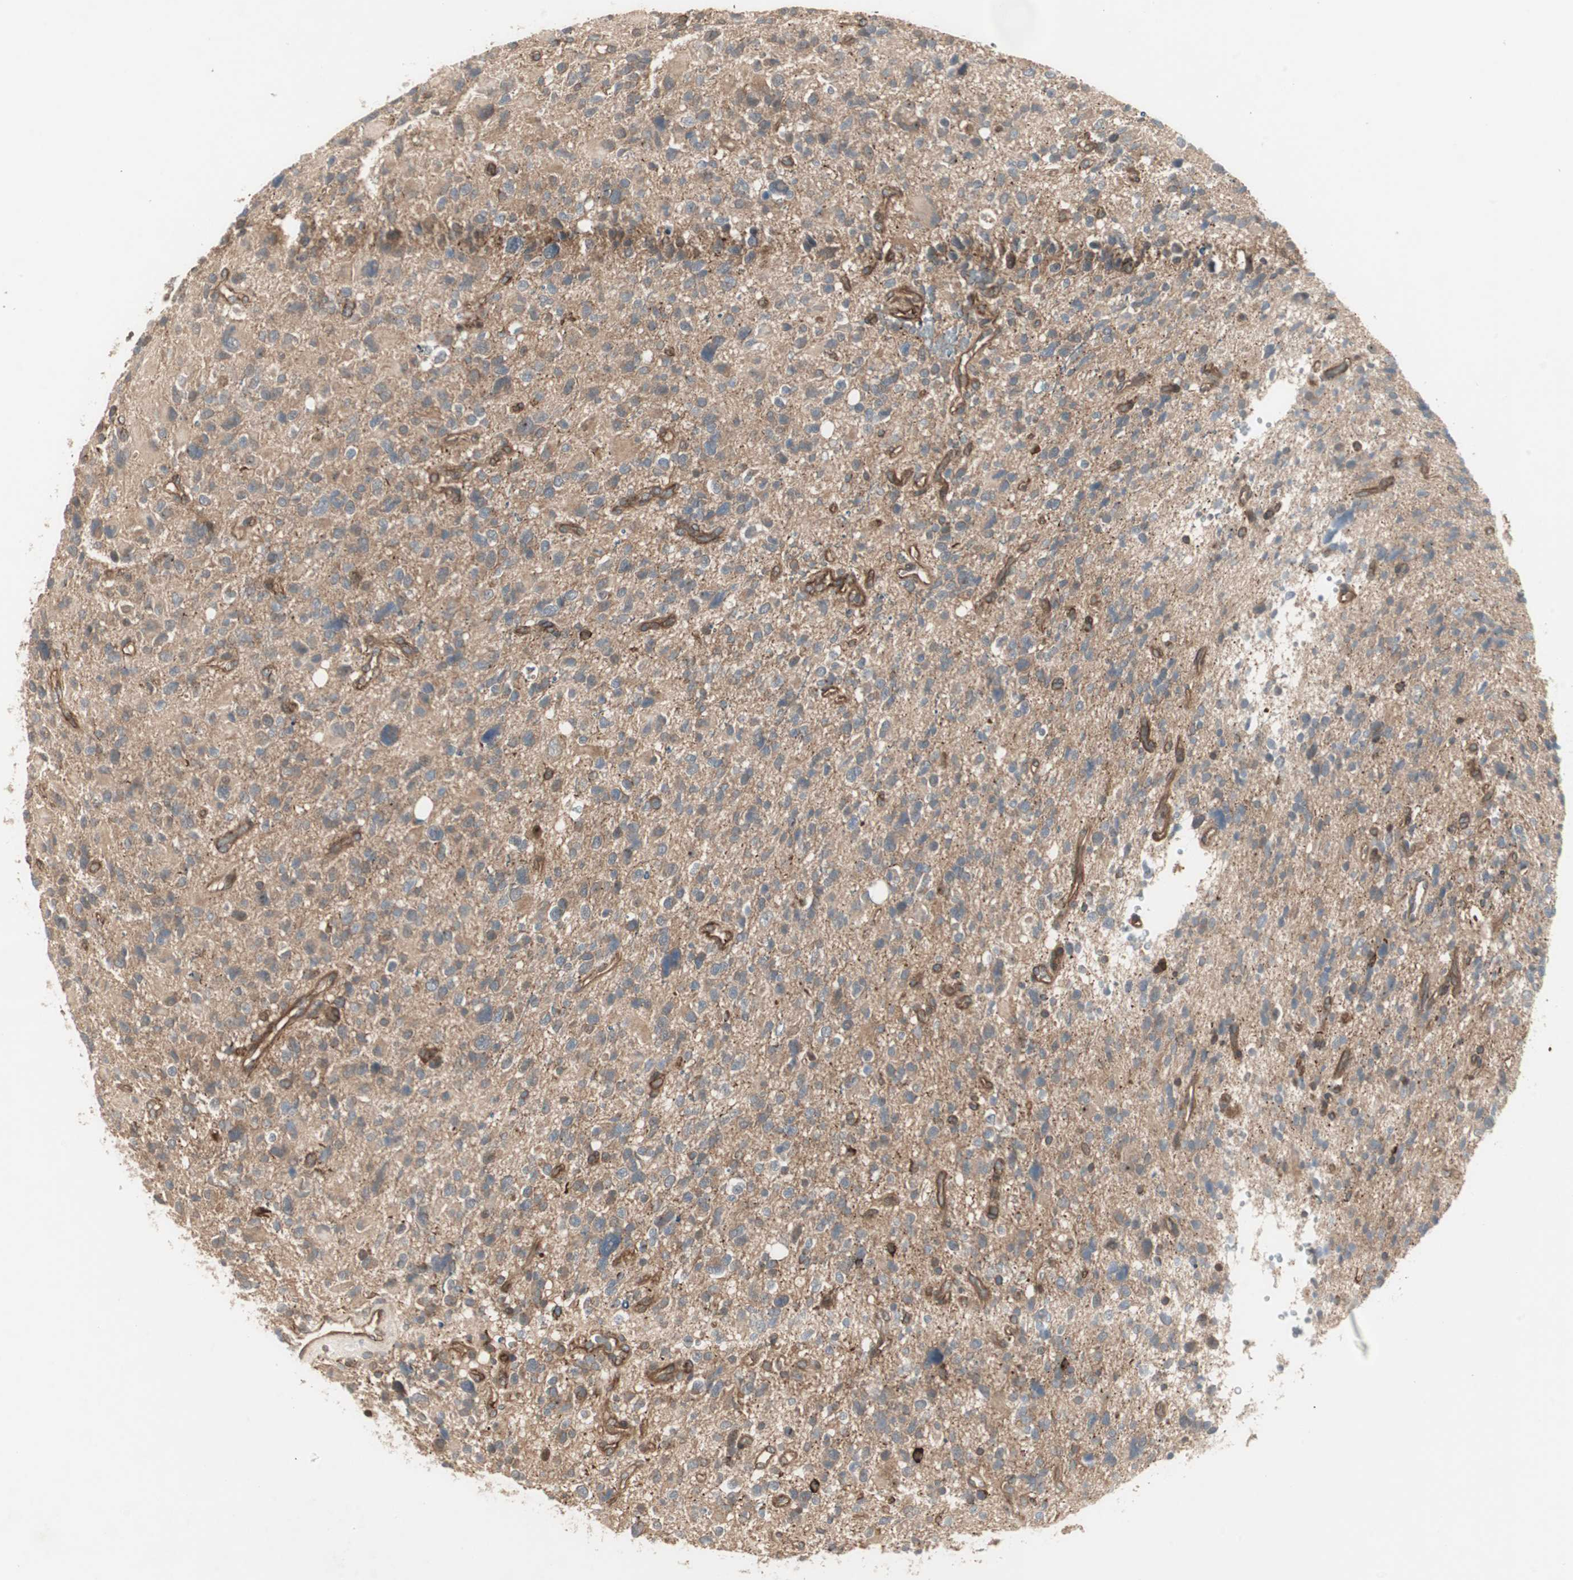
{"staining": {"intensity": "moderate", "quantity": ">75%", "location": "cytoplasmic/membranous"}, "tissue": "glioma", "cell_type": "Tumor cells", "image_type": "cancer", "snomed": [{"axis": "morphology", "description": "Glioma, malignant, High grade"}, {"axis": "topography", "description": "Brain"}], "caption": "Tumor cells reveal moderate cytoplasmic/membranous staining in approximately >75% of cells in malignant glioma (high-grade).", "gene": "PFDN1", "patient": {"sex": "male", "age": 48}}